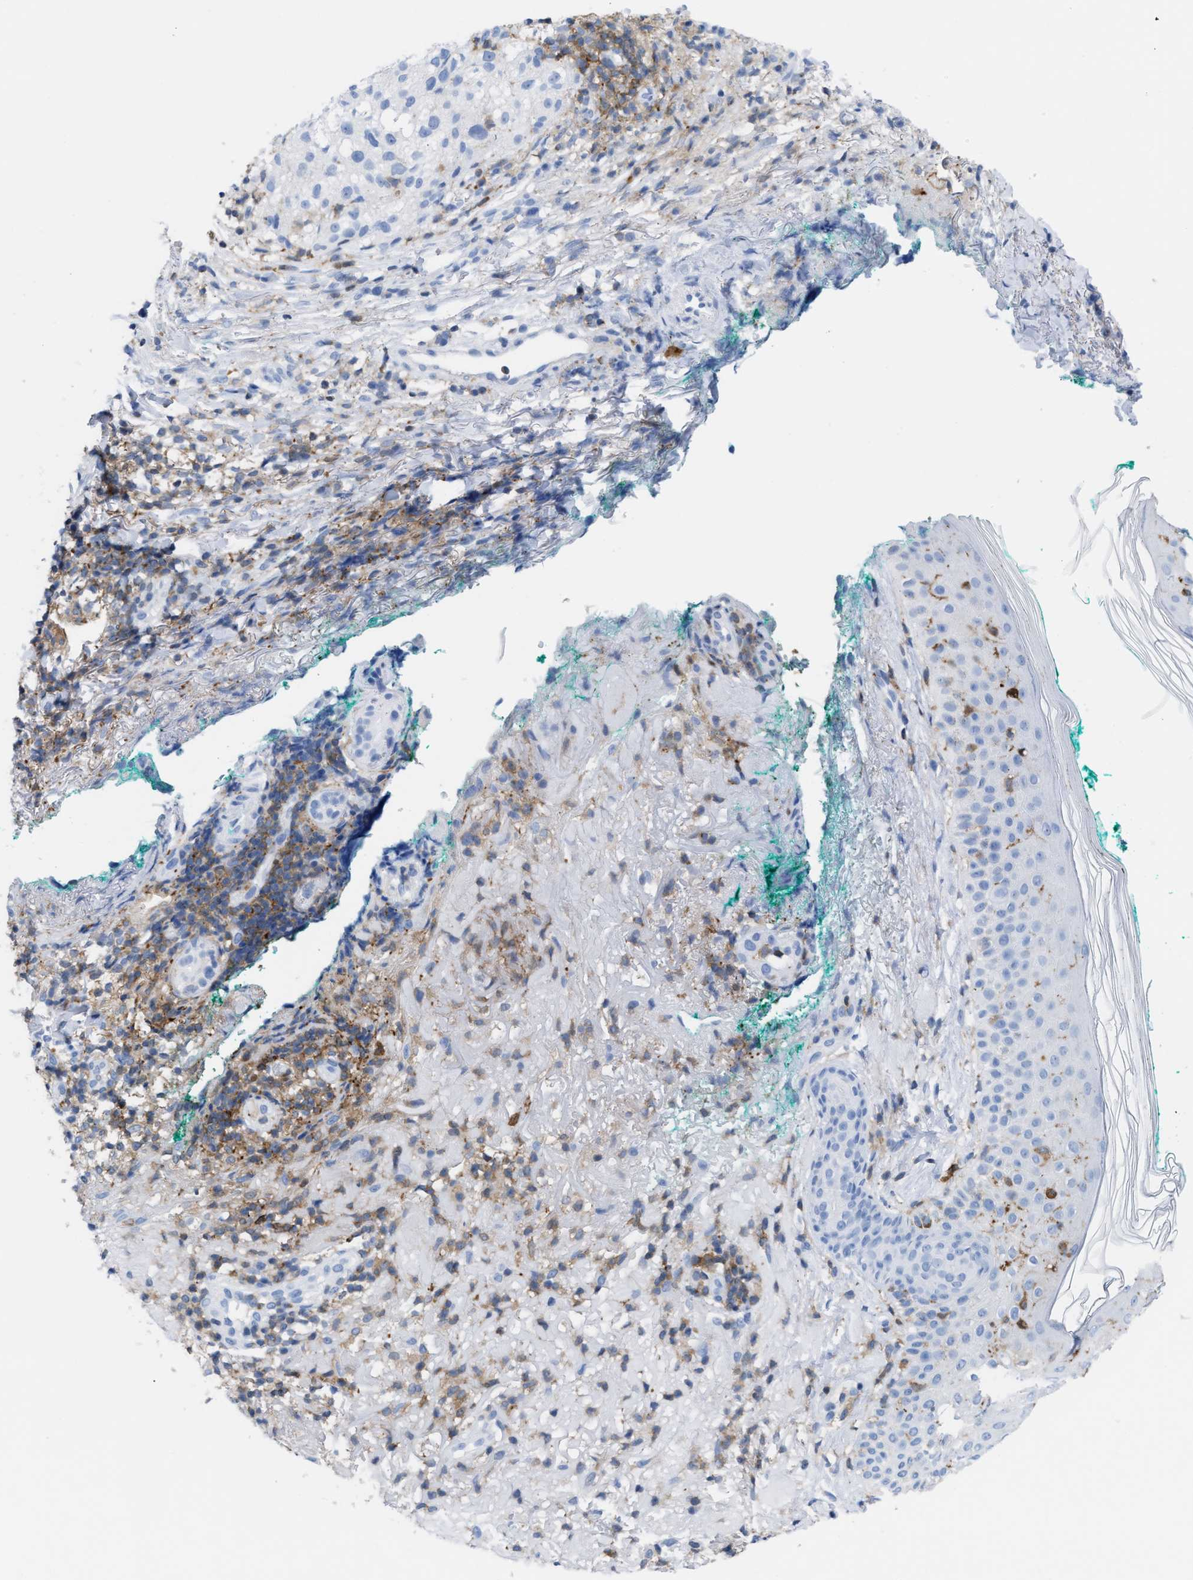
{"staining": {"intensity": "negative", "quantity": "none", "location": "none"}, "tissue": "melanoma", "cell_type": "Tumor cells", "image_type": "cancer", "snomed": [{"axis": "morphology", "description": "Necrosis, NOS"}, {"axis": "morphology", "description": "Malignant melanoma, NOS"}, {"axis": "topography", "description": "Skin"}], "caption": "A photomicrograph of human malignant melanoma is negative for staining in tumor cells.", "gene": "LCP1", "patient": {"sex": "female", "age": 87}}